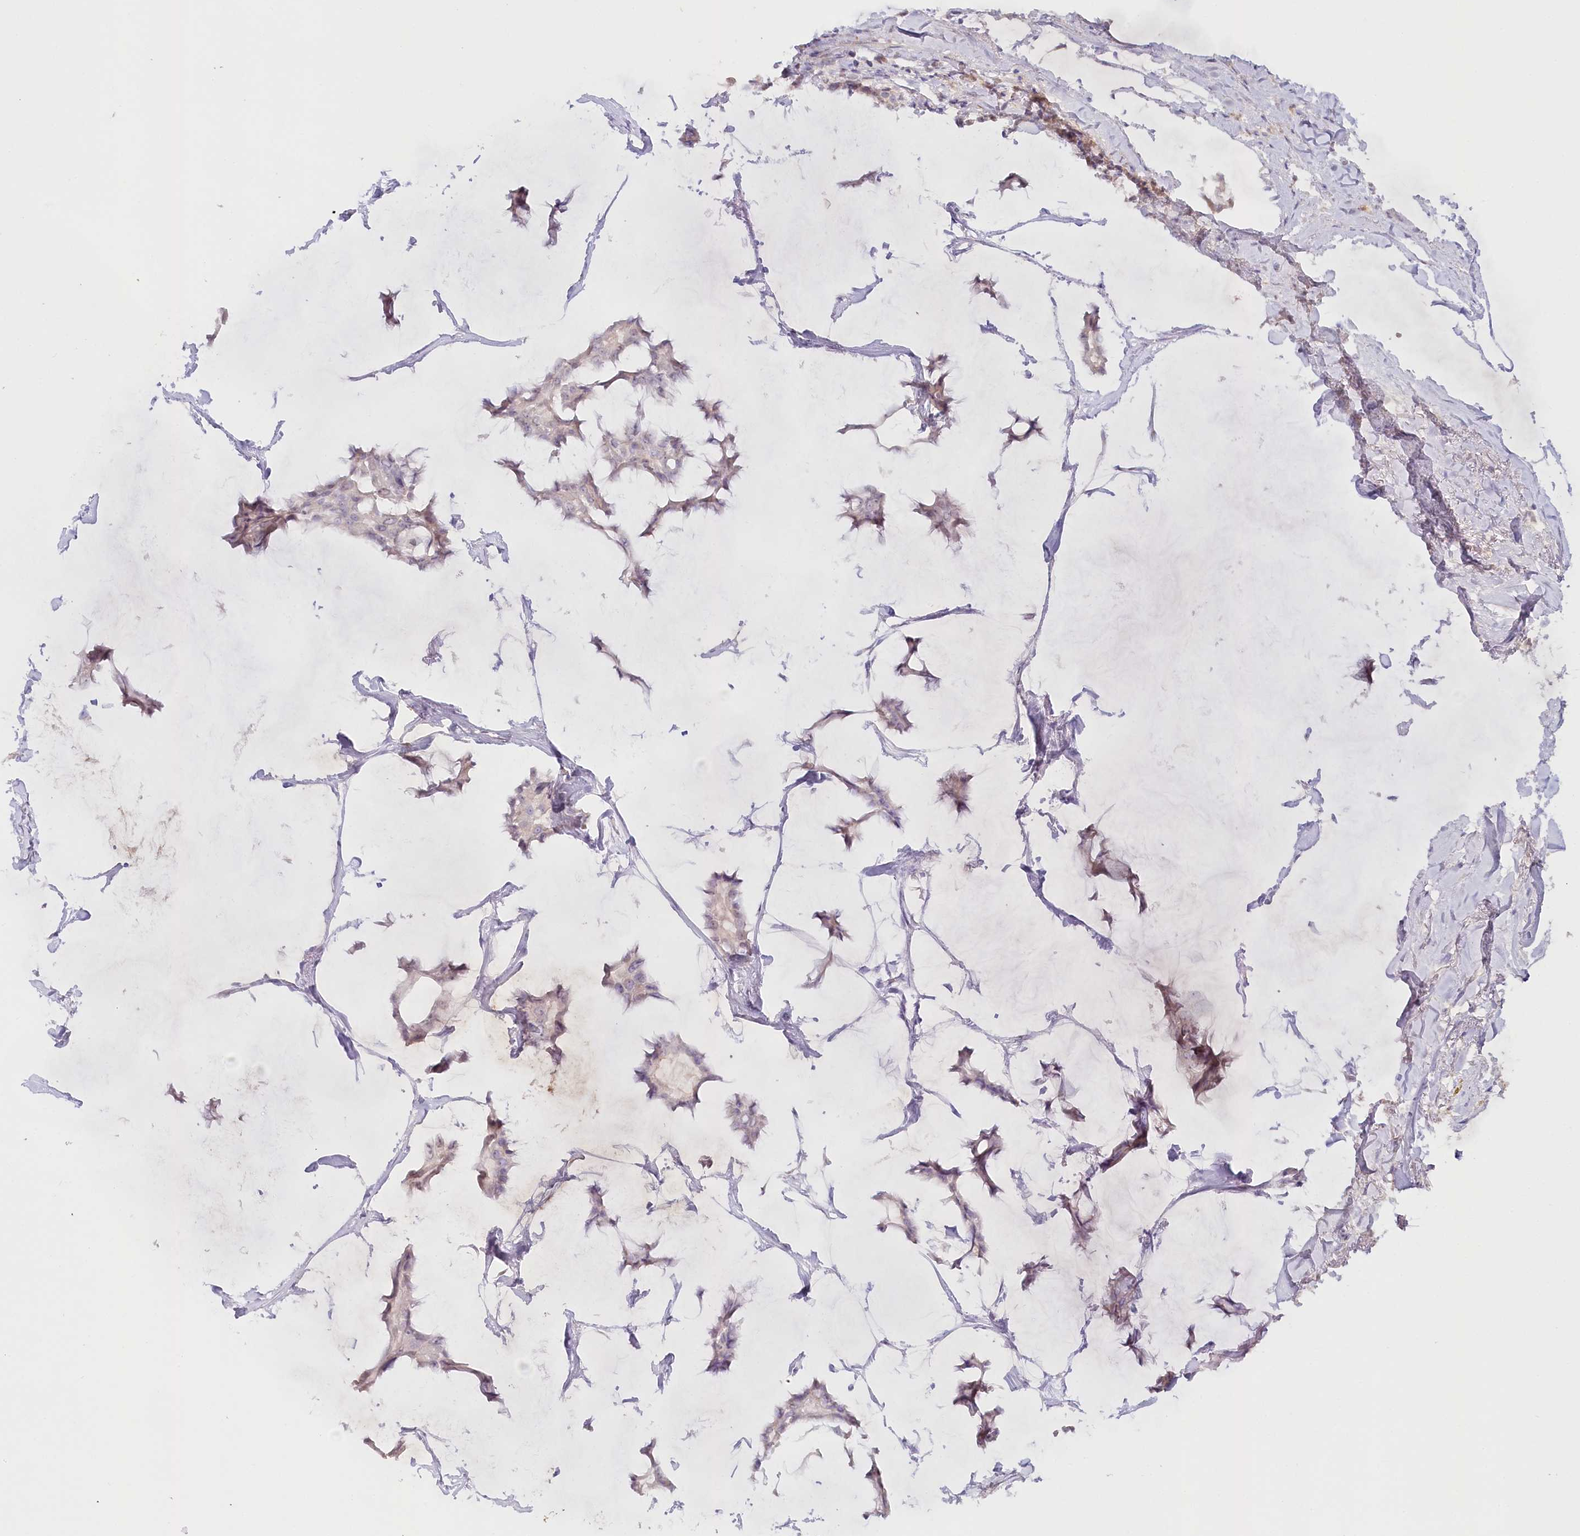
{"staining": {"intensity": "negative", "quantity": "none", "location": "none"}, "tissue": "breast cancer", "cell_type": "Tumor cells", "image_type": "cancer", "snomed": [{"axis": "morphology", "description": "Duct carcinoma"}, {"axis": "topography", "description": "Breast"}], "caption": "Tumor cells show no significant expression in intraductal carcinoma (breast).", "gene": "PSAPL1", "patient": {"sex": "female", "age": 93}}